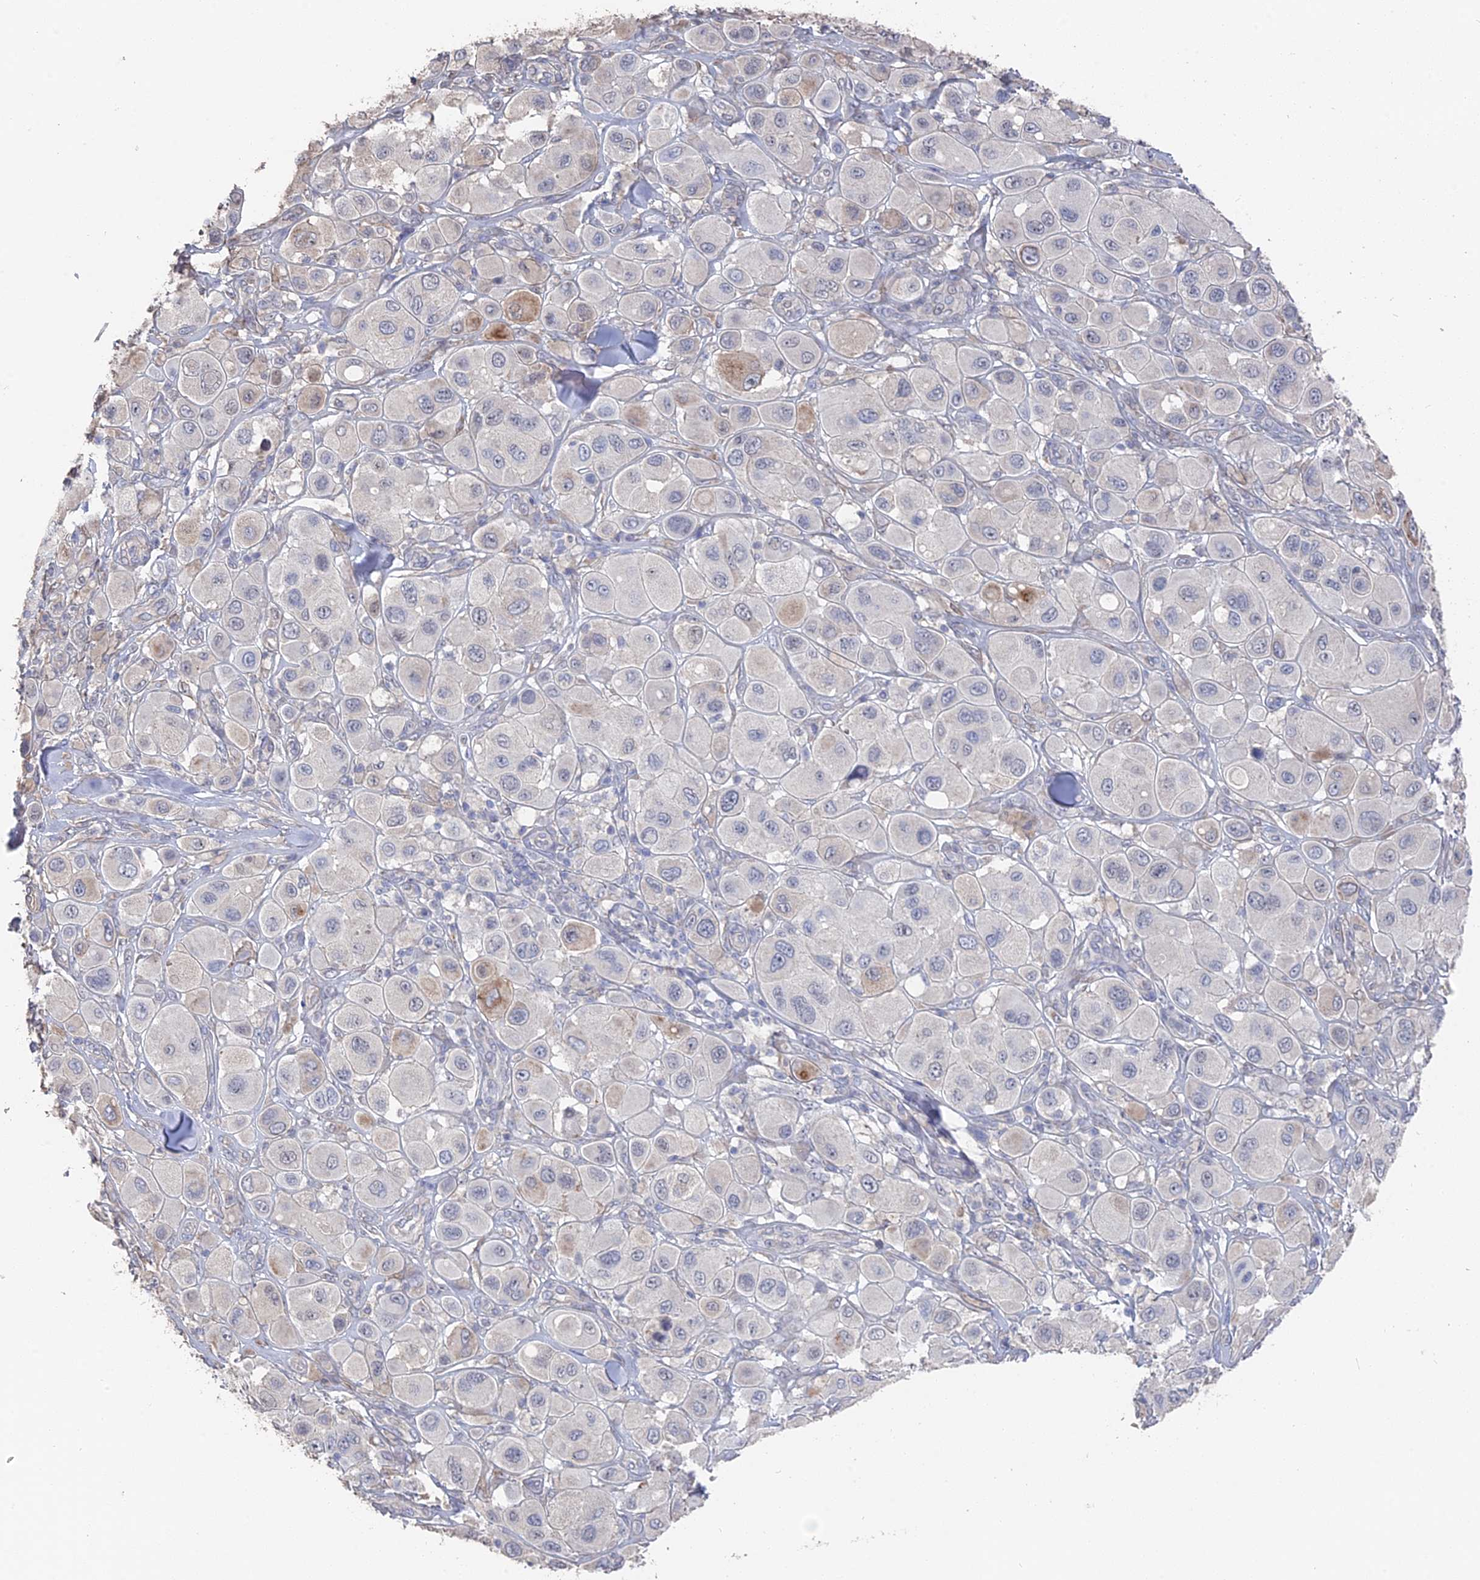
{"staining": {"intensity": "negative", "quantity": "none", "location": "none"}, "tissue": "melanoma", "cell_type": "Tumor cells", "image_type": "cancer", "snomed": [{"axis": "morphology", "description": "Malignant melanoma, Metastatic site"}, {"axis": "topography", "description": "Skin"}], "caption": "The micrograph demonstrates no staining of tumor cells in malignant melanoma (metastatic site). (Stains: DAB immunohistochemistry (IHC) with hematoxylin counter stain, Microscopy: brightfield microscopy at high magnification).", "gene": "SEMG2", "patient": {"sex": "male", "age": 41}}